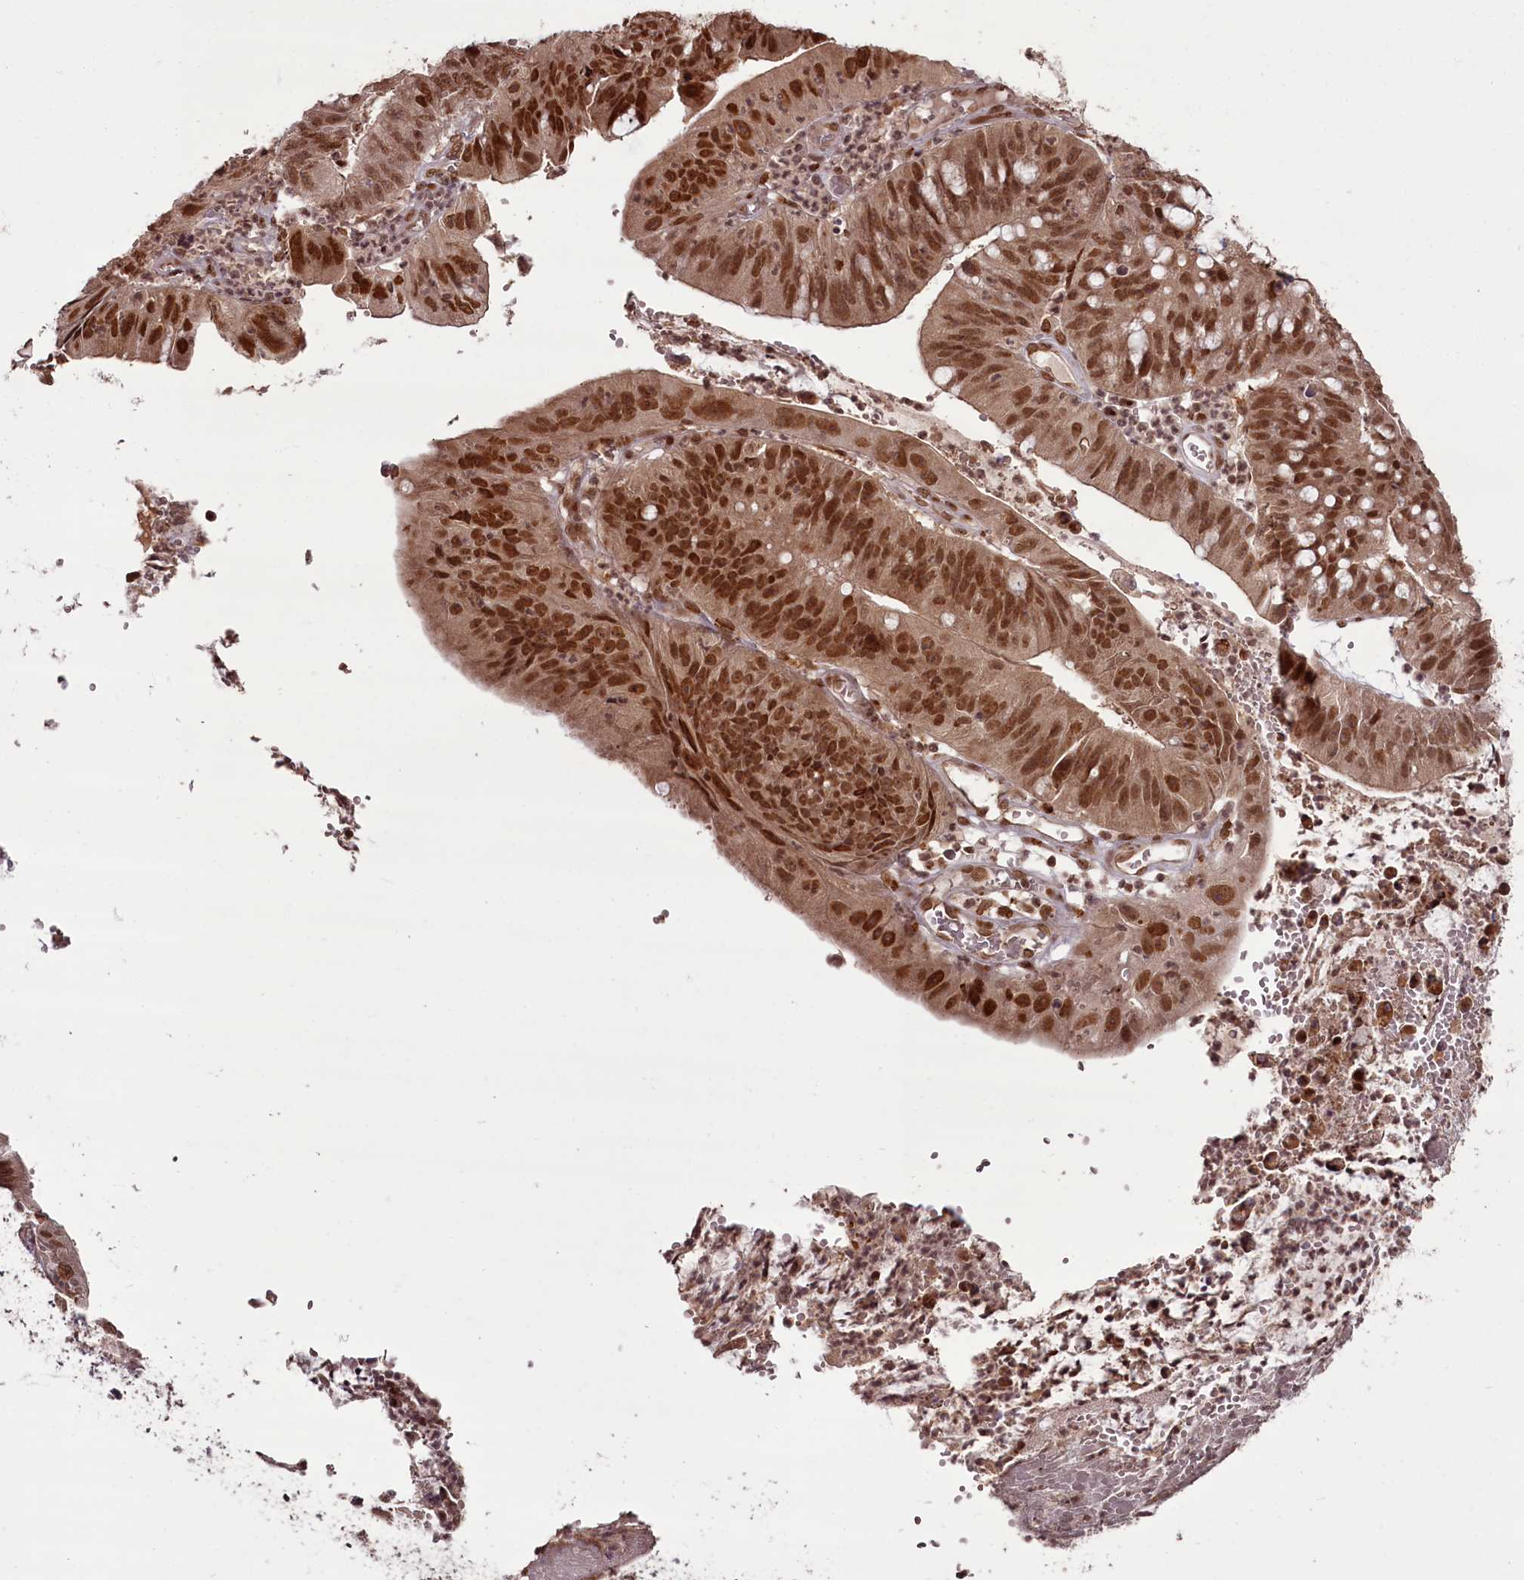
{"staining": {"intensity": "moderate", "quantity": ">75%", "location": "cytoplasmic/membranous,nuclear"}, "tissue": "stomach cancer", "cell_type": "Tumor cells", "image_type": "cancer", "snomed": [{"axis": "morphology", "description": "Adenocarcinoma, NOS"}, {"axis": "topography", "description": "Stomach"}], "caption": "This micrograph displays immunohistochemistry staining of stomach cancer (adenocarcinoma), with medium moderate cytoplasmic/membranous and nuclear positivity in approximately >75% of tumor cells.", "gene": "CEP83", "patient": {"sex": "male", "age": 59}}